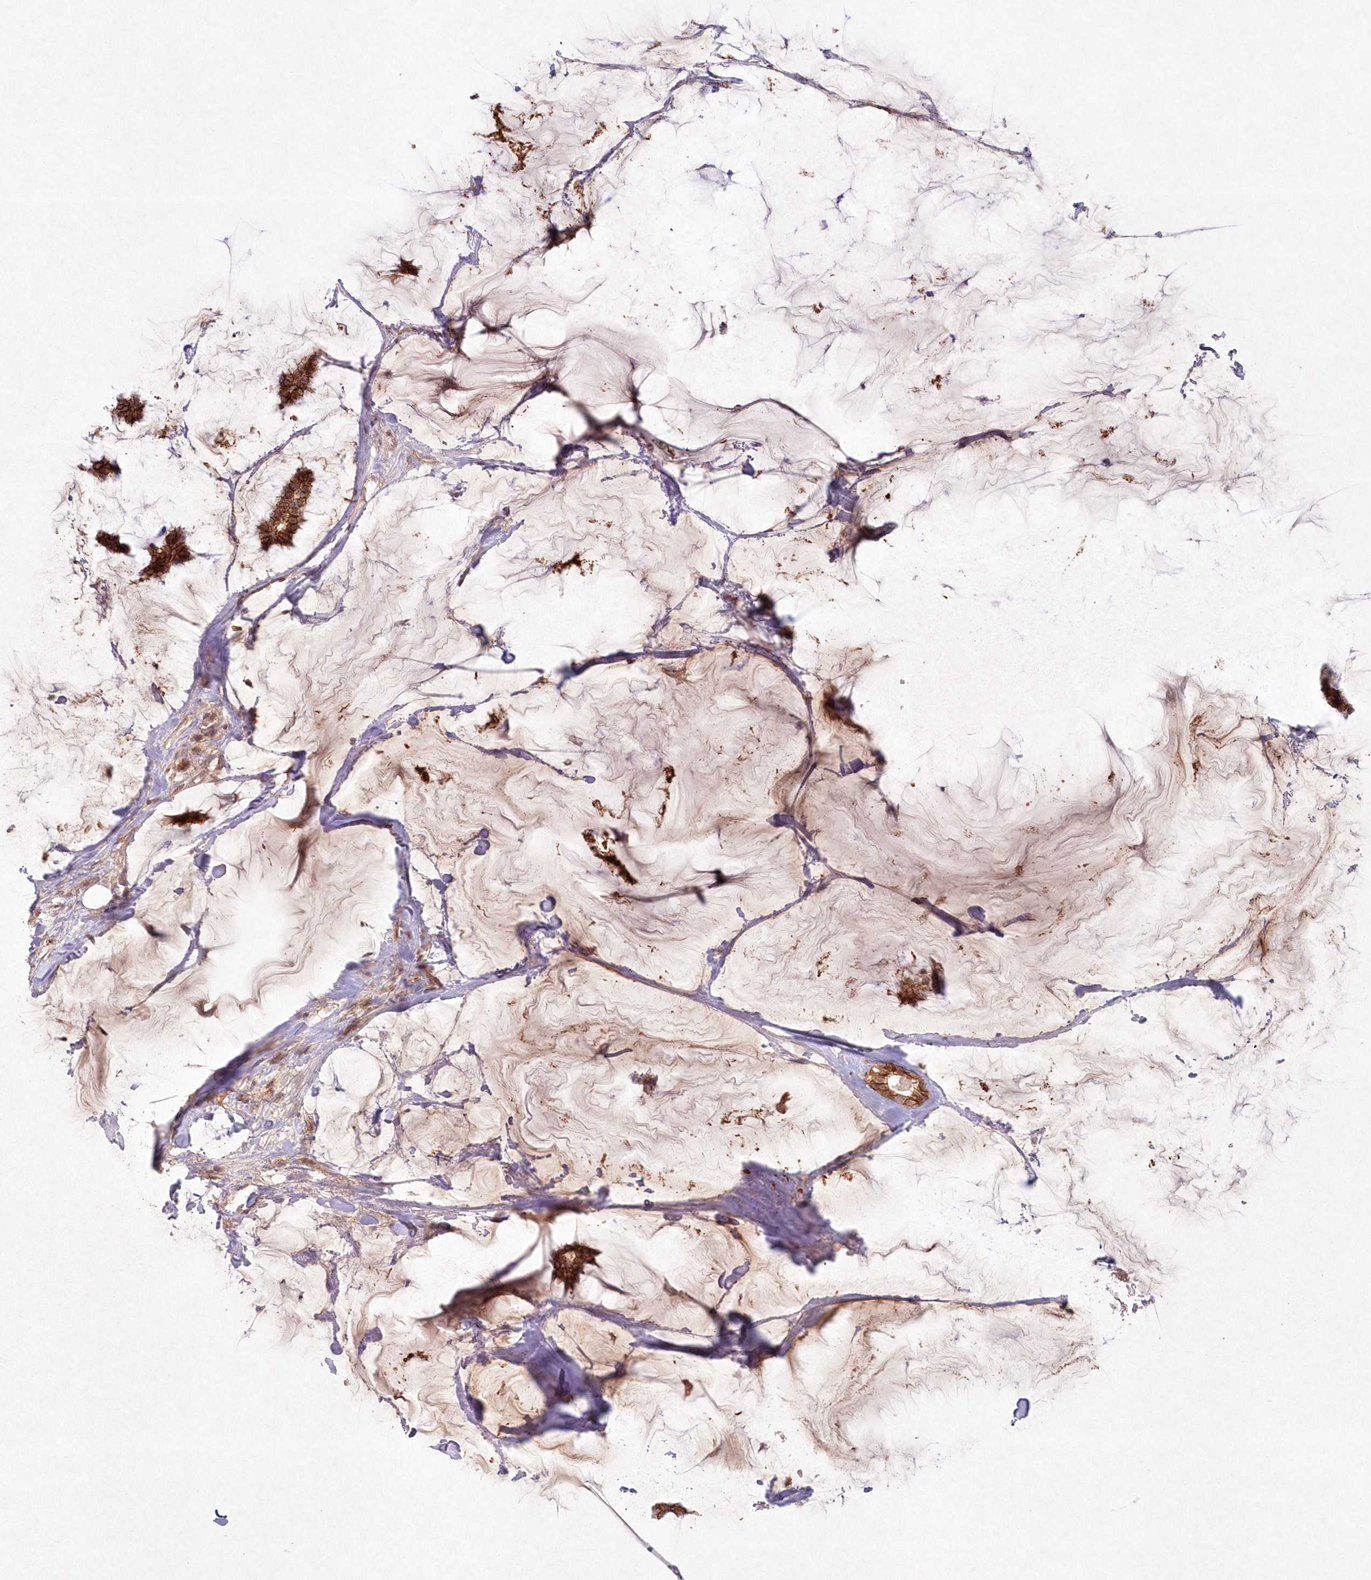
{"staining": {"intensity": "strong", "quantity": ">75%", "location": "cytoplasmic/membranous"}, "tissue": "breast cancer", "cell_type": "Tumor cells", "image_type": "cancer", "snomed": [{"axis": "morphology", "description": "Duct carcinoma"}, {"axis": "topography", "description": "Breast"}], "caption": "Infiltrating ductal carcinoma (breast) tissue reveals strong cytoplasmic/membranous expression in approximately >75% of tumor cells, visualized by immunohistochemistry.", "gene": "TOGARAM2", "patient": {"sex": "female", "age": 93}}